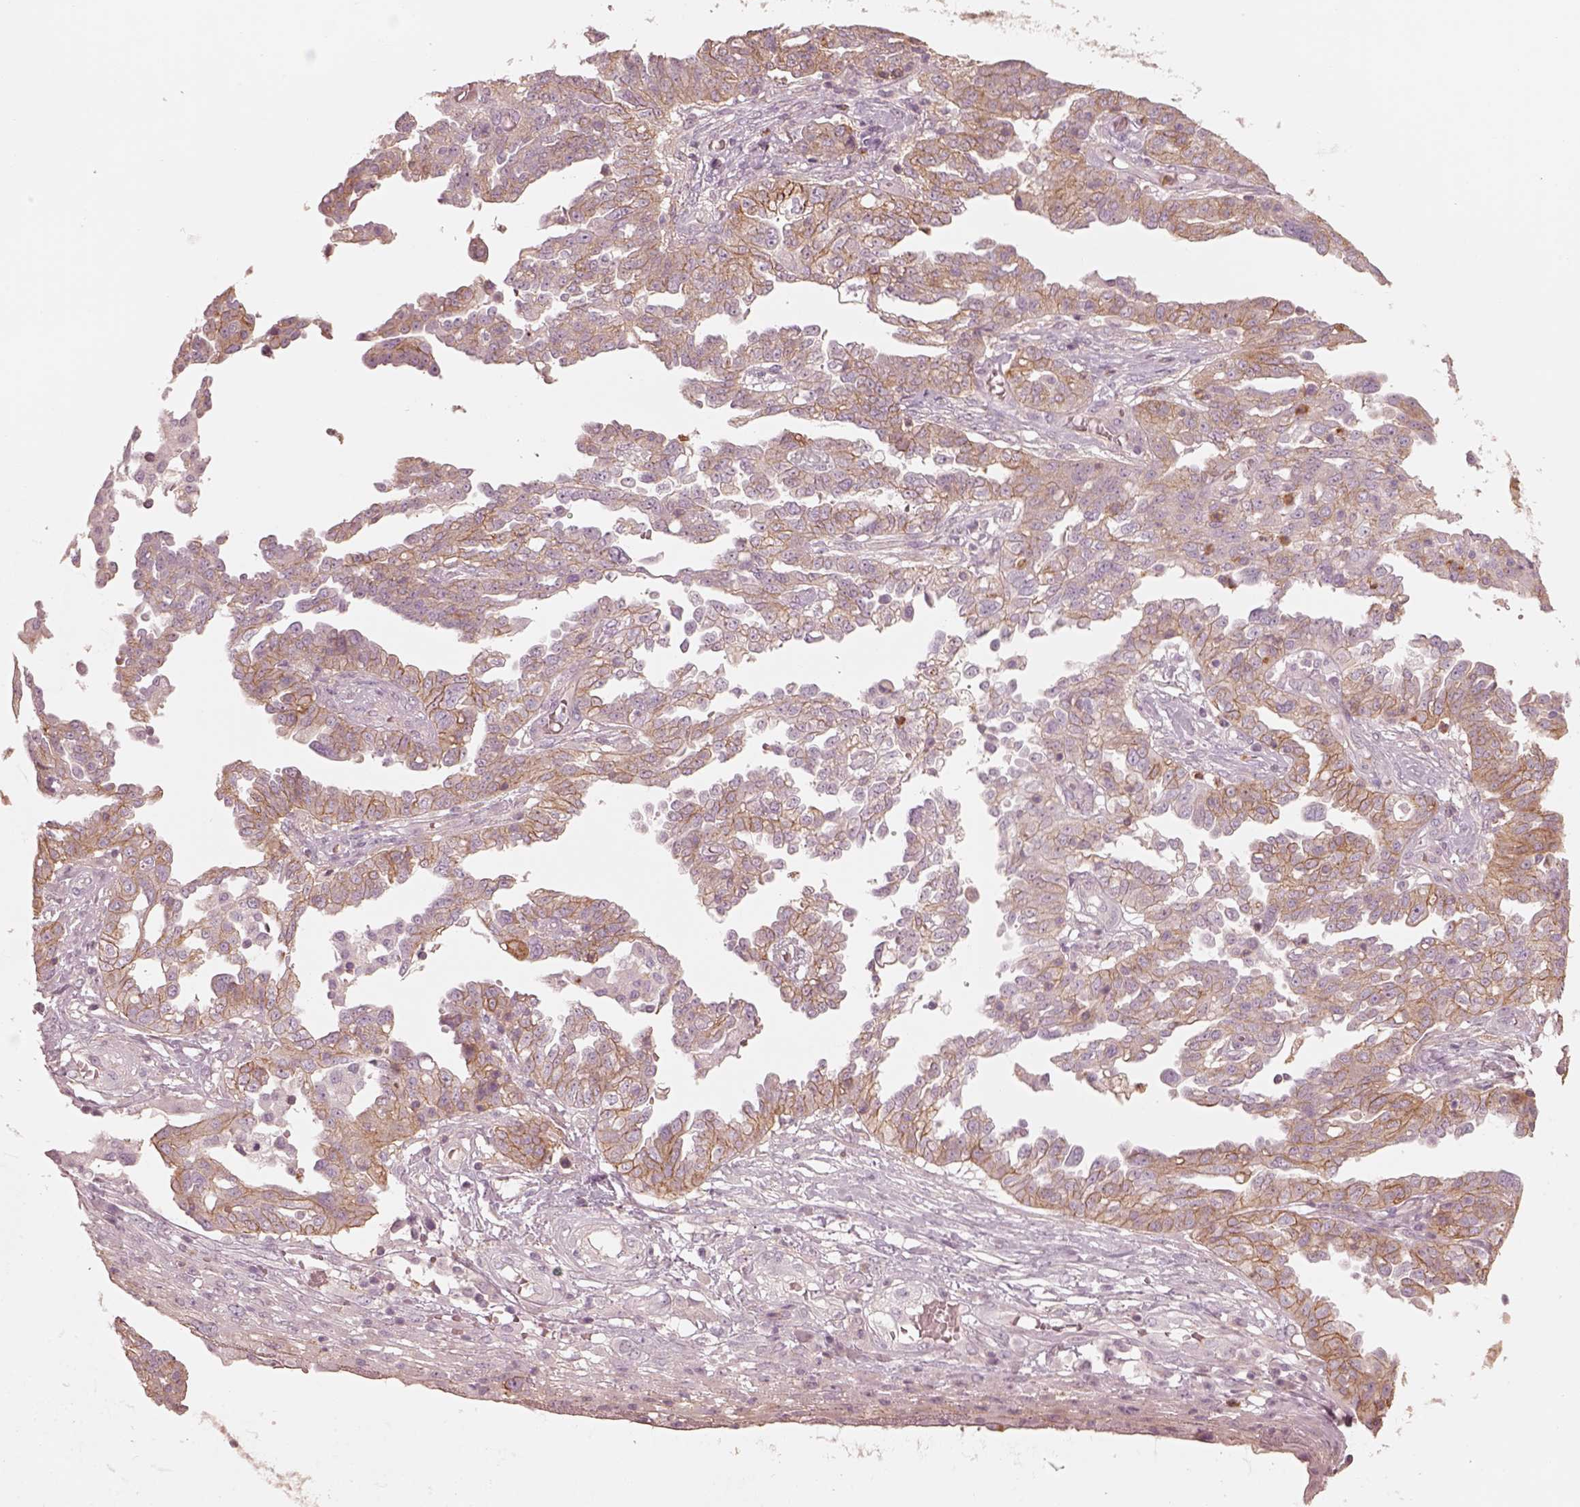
{"staining": {"intensity": "weak", "quantity": ">75%", "location": "cytoplasmic/membranous"}, "tissue": "ovarian cancer", "cell_type": "Tumor cells", "image_type": "cancer", "snomed": [{"axis": "morphology", "description": "Cystadenocarcinoma, serous, NOS"}, {"axis": "topography", "description": "Ovary"}], "caption": "A photomicrograph of human ovarian serous cystadenocarcinoma stained for a protein exhibits weak cytoplasmic/membranous brown staining in tumor cells. The staining is performed using DAB brown chromogen to label protein expression. The nuclei are counter-stained blue using hematoxylin.", "gene": "GPRIN1", "patient": {"sex": "female", "age": 67}}